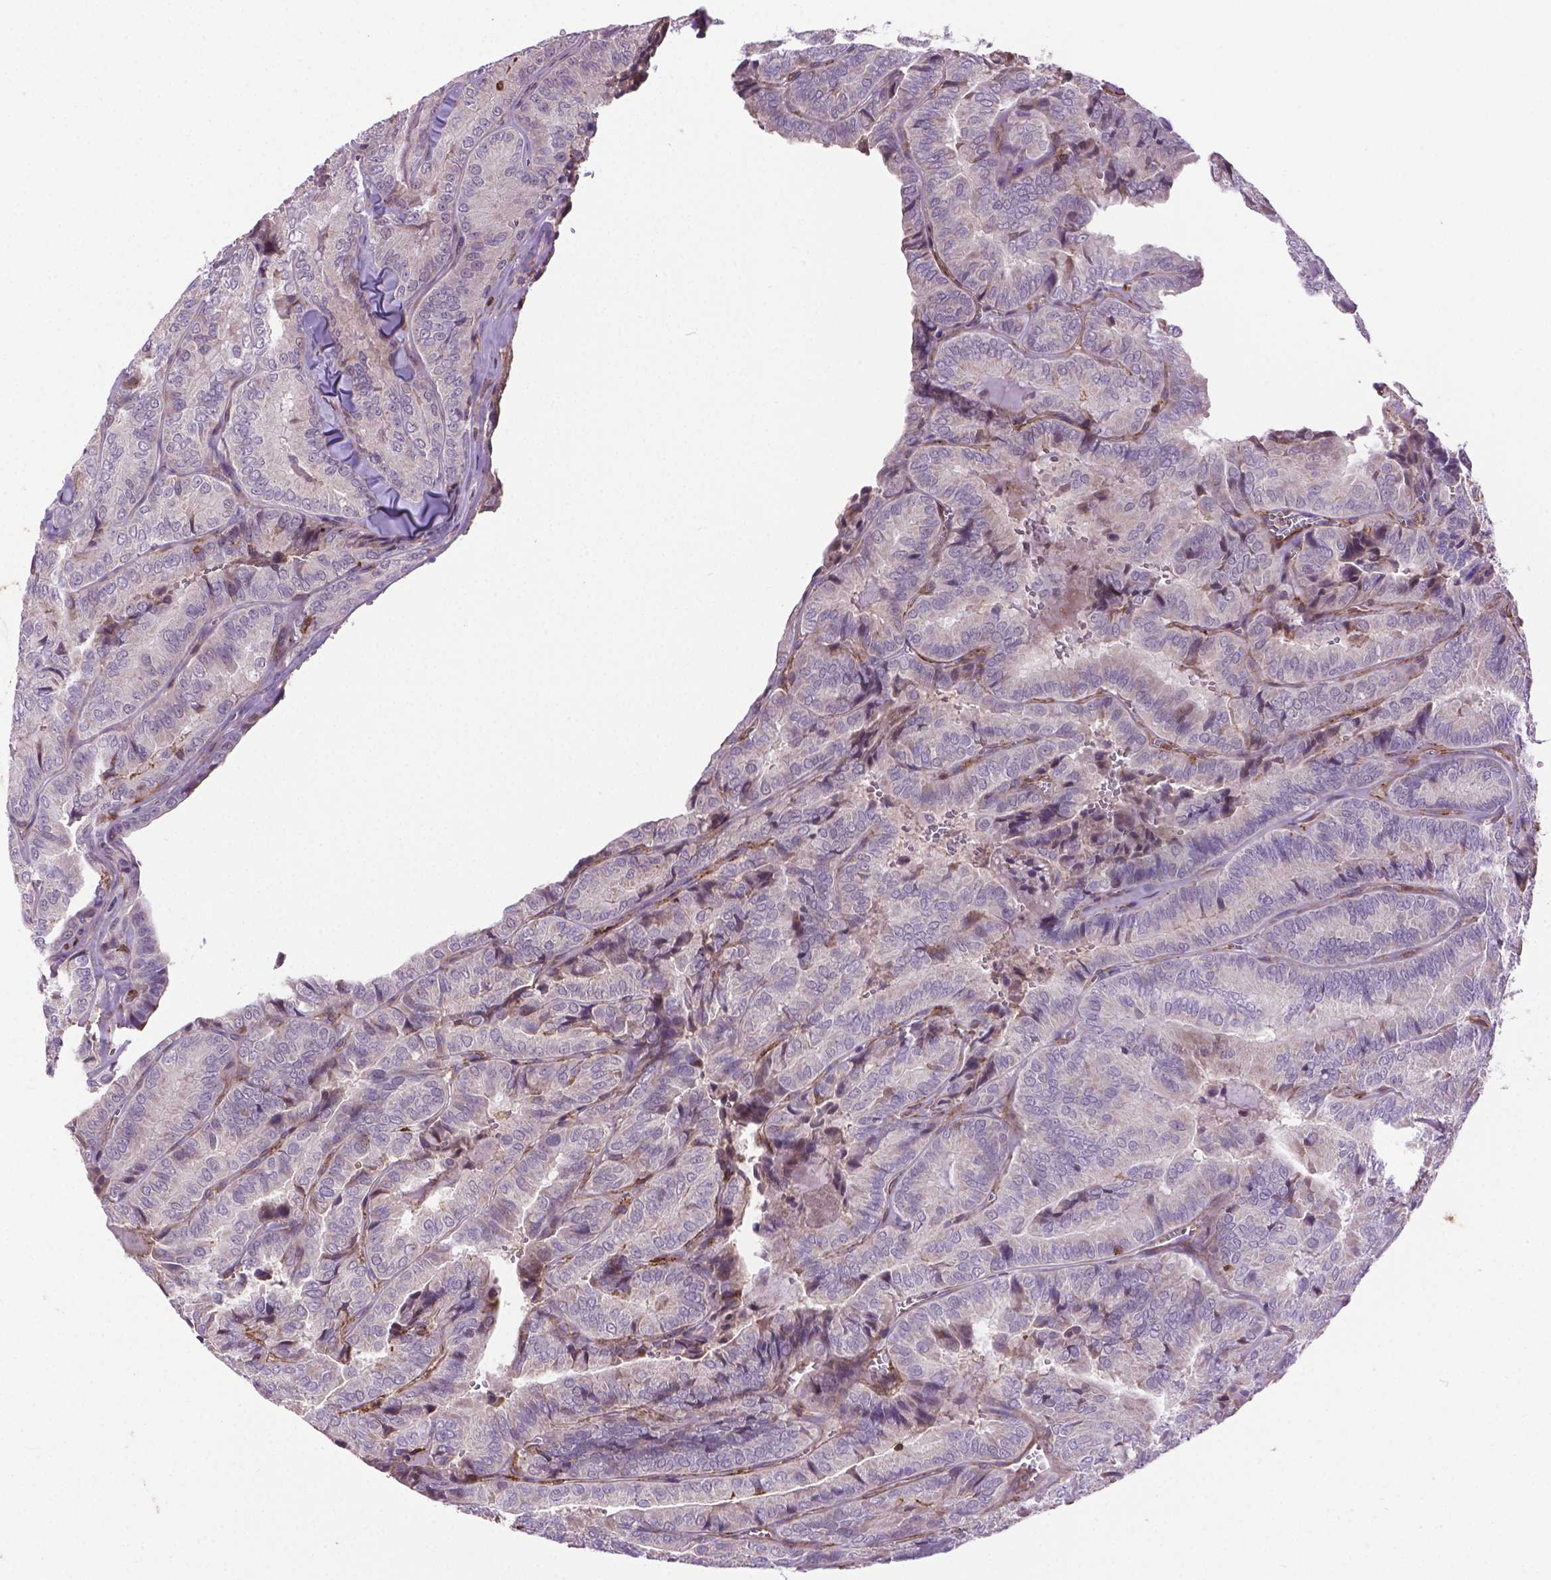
{"staining": {"intensity": "negative", "quantity": "none", "location": "none"}, "tissue": "thyroid cancer", "cell_type": "Tumor cells", "image_type": "cancer", "snomed": [{"axis": "morphology", "description": "Papillary adenocarcinoma, NOS"}, {"axis": "topography", "description": "Thyroid gland"}], "caption": "Tumor cells show no significant staining in thyroid cancer.", "gene": "ACAD10", "patient": {"sex": "female", "age": 75}}